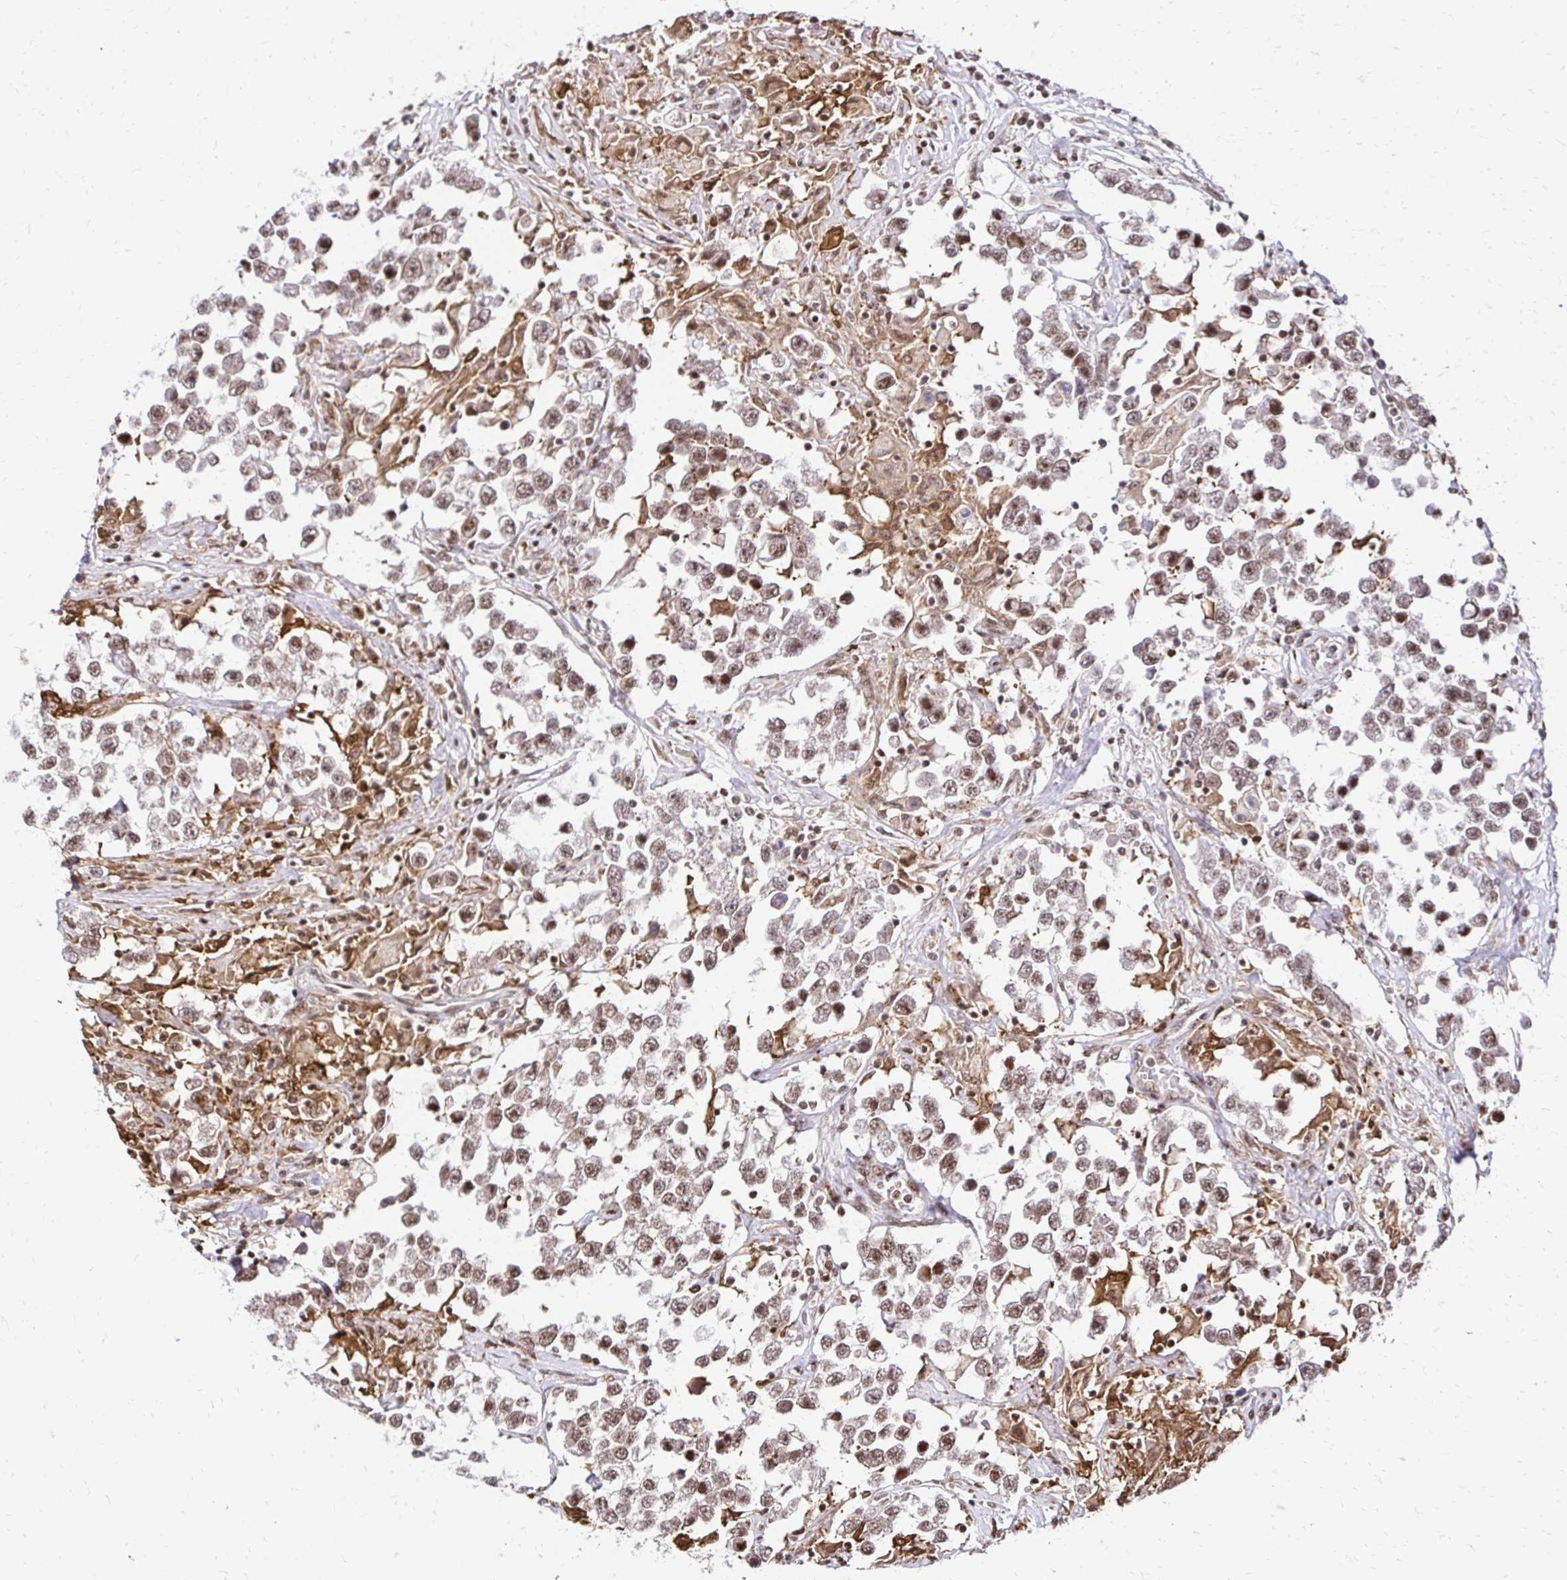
{"staining": {"intensity": "weak", "quantity": ">75%", "location": "nuclear"}, "tissue": "testis cancer", "cell_type": "Tumor cells", "image_type": "cancer", "snomed": [{"axis": "morphology", "description": "Seminoma, NOS"}, {"axis": "topography", "description": "Testis"}], "caption": "Tumor cells show weak nuclear staining in about >75% of cells in seminoma (testis).", "gene": "GLYR1", "patient": {"sex": "male", "age": 46}}